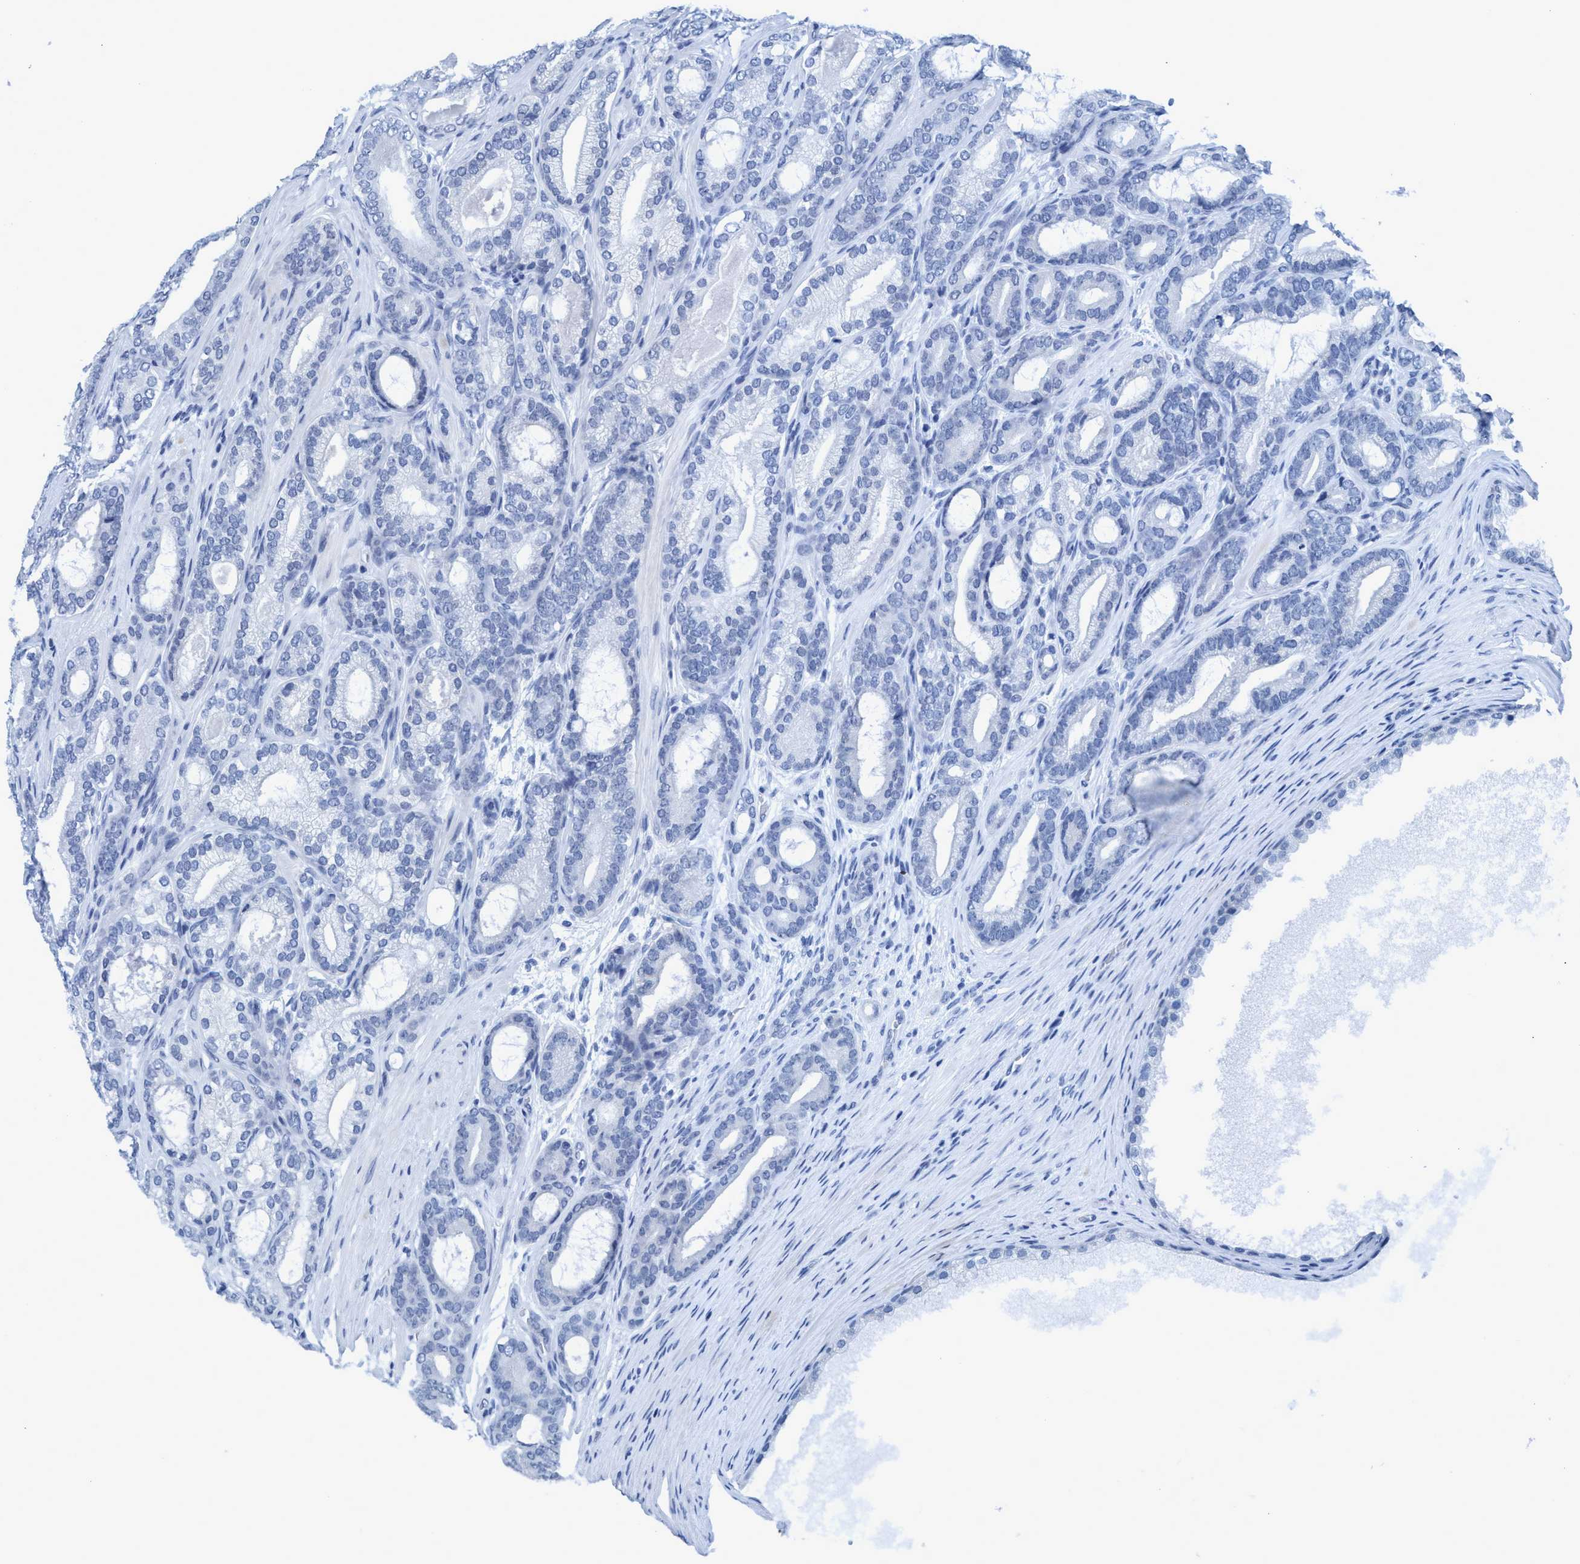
{"staining": {"intensity": "negative", "quantity": "none", "location": "none"}, "tissue": "prostate cancer", "cell_type": "Tumor cells", "image_type": "cancer", "snomed": [{"axis": "morphology", "description": "Adenocarcinoma, High grade"}, {"axis": "topography", "description": "Prostate"}], "caption": "Tumor cells are negative for protein expression in human prostate cancer (high-grade adenocarcinoma). (DAB (3,3'-diaminobenzidine) immunohistochemistry with hematoxylin counter stain).", "gene": "DNAI1", "patient": {"sex": "male", "age": 60}}